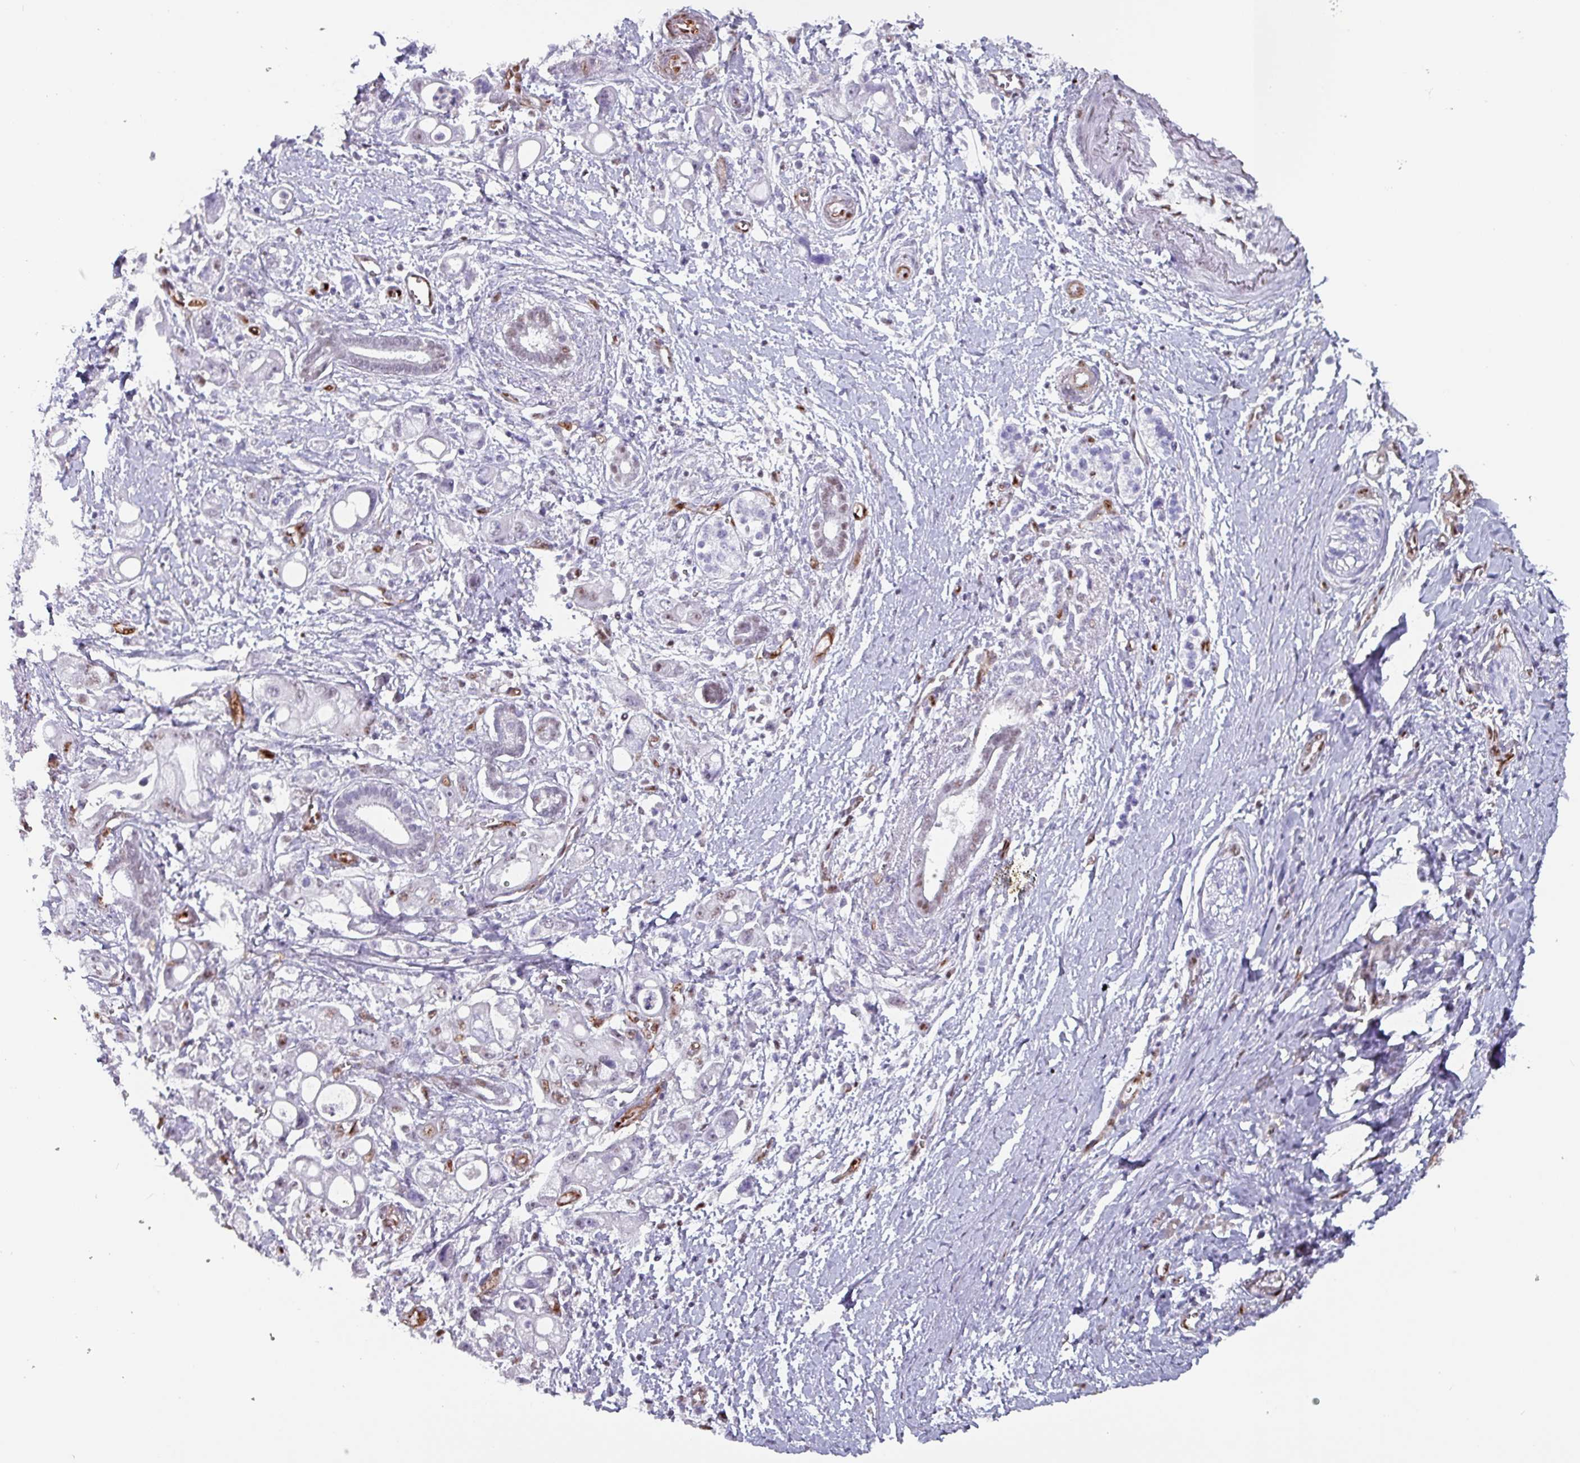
{"staining": {"intensity": "weak", "quantity": "<25%", "location": "nuclear"}, "tissue": "pancreatic cancer", "cell_type": "Tumor cells", "image_type": "cancer", "snomed": [{"axis": "morphology", "description": "Adenocarcinoma, NOS"}, {"axis": "topography", "description": "Pancreas"}], "caption": "Immunohistochemistry histopathology image of pancreatic adenocarcinoma stained for a protein (brown), which demonstrates no staining in tumor cells.", "gene": "ZNF816-ZNF321P", "patient": {"sex": "male", "age": 68}}